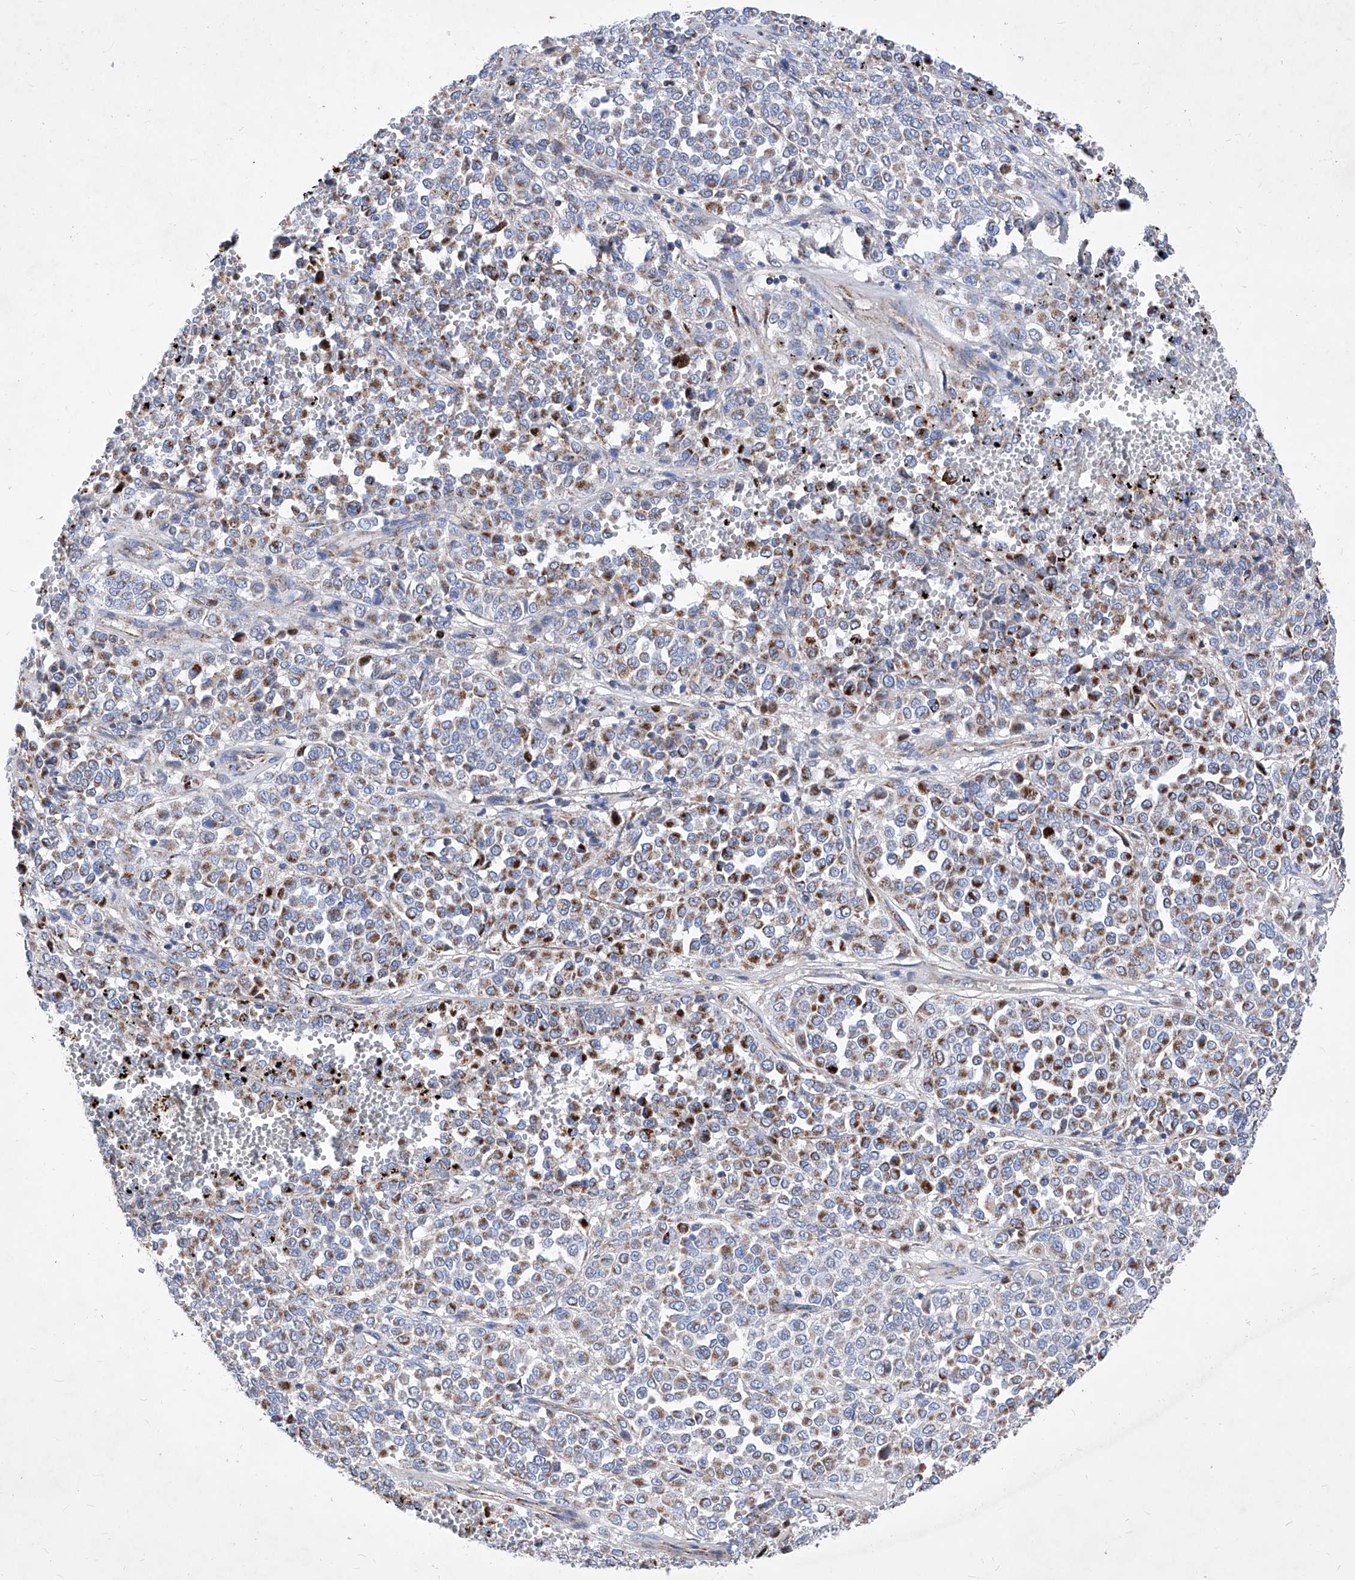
{"staining": {"intensity": "moderate", "quantity": ">75%", "location": "cytoplasmic/membranous"}, "tissue": "melanoma", "cell_type": "Tumor cells", "image_type": "cancer", "snomed": [{"axis": "morphology", "description": "Malignant melanoma, Metastatic site"}, {"axis": "topography", "description": "Pancreas"}], "caption": "Melanoma was stained to show a protein in brown. There is medium levels of moderate cytoplasmic/membranous expression in about >75% of tumor cells.", "gene": "HRNR", "patient": {"sex": "female", "age": 30}}